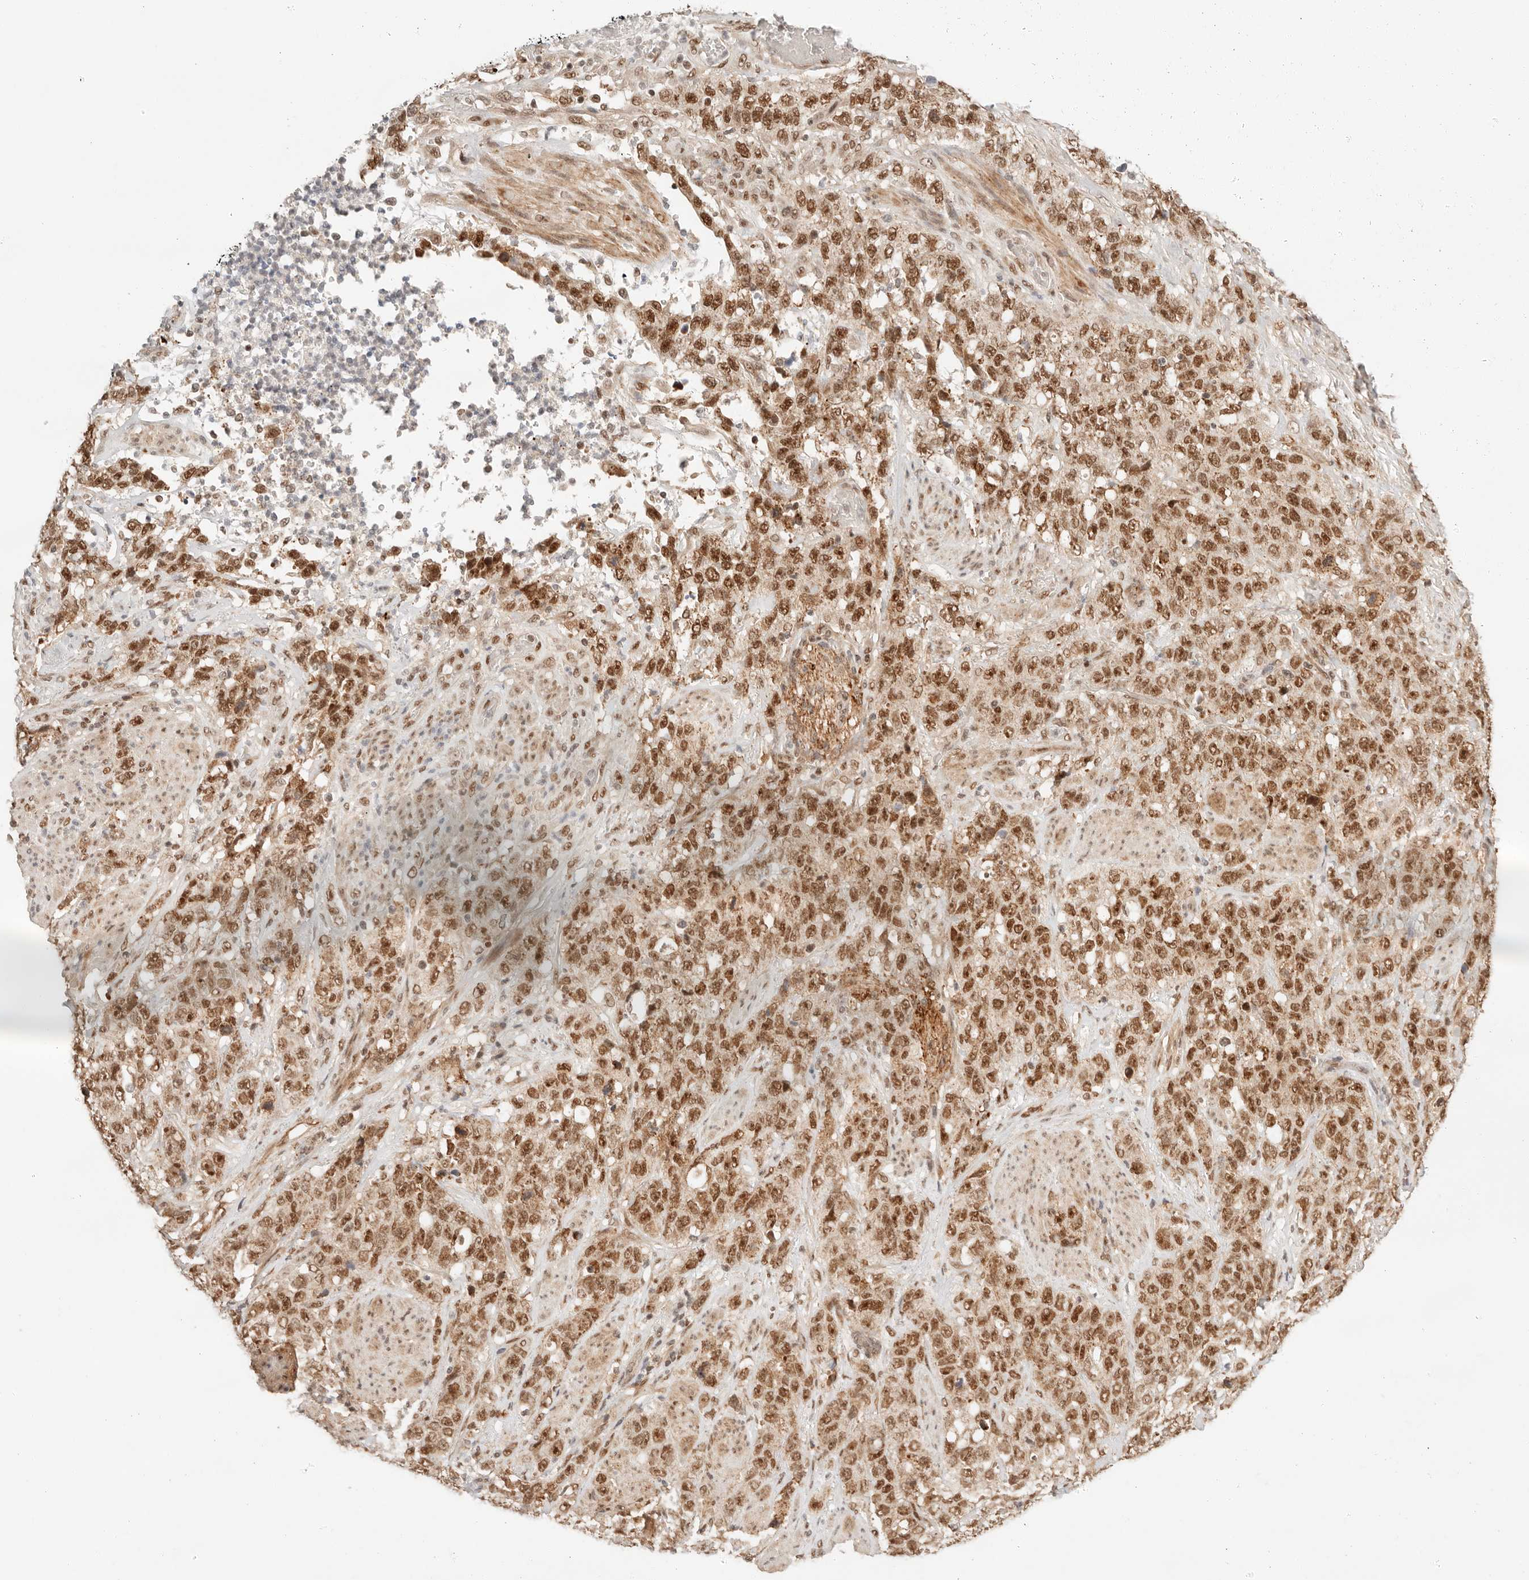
{"staining": {"intensity": "moderate", "quantity": ">75%", "location": "nuclear"}, "tissue": "stomach cancer", "cell_type": "Tumor cells", "image_type": "cancer", "snomed": [{"axis": "morphology", "description": "Adenocarcinoma, NOS"}, {"axis": "topography", "description": "Stomach"}], "caption": "Moderate nuclear expression for a protein is identified in approximately >75% of tumor cells of stomach adenocarcinoma using IHC.", "gene": "GTF2E2", "patient": {"sex": "male", "age": 48}}